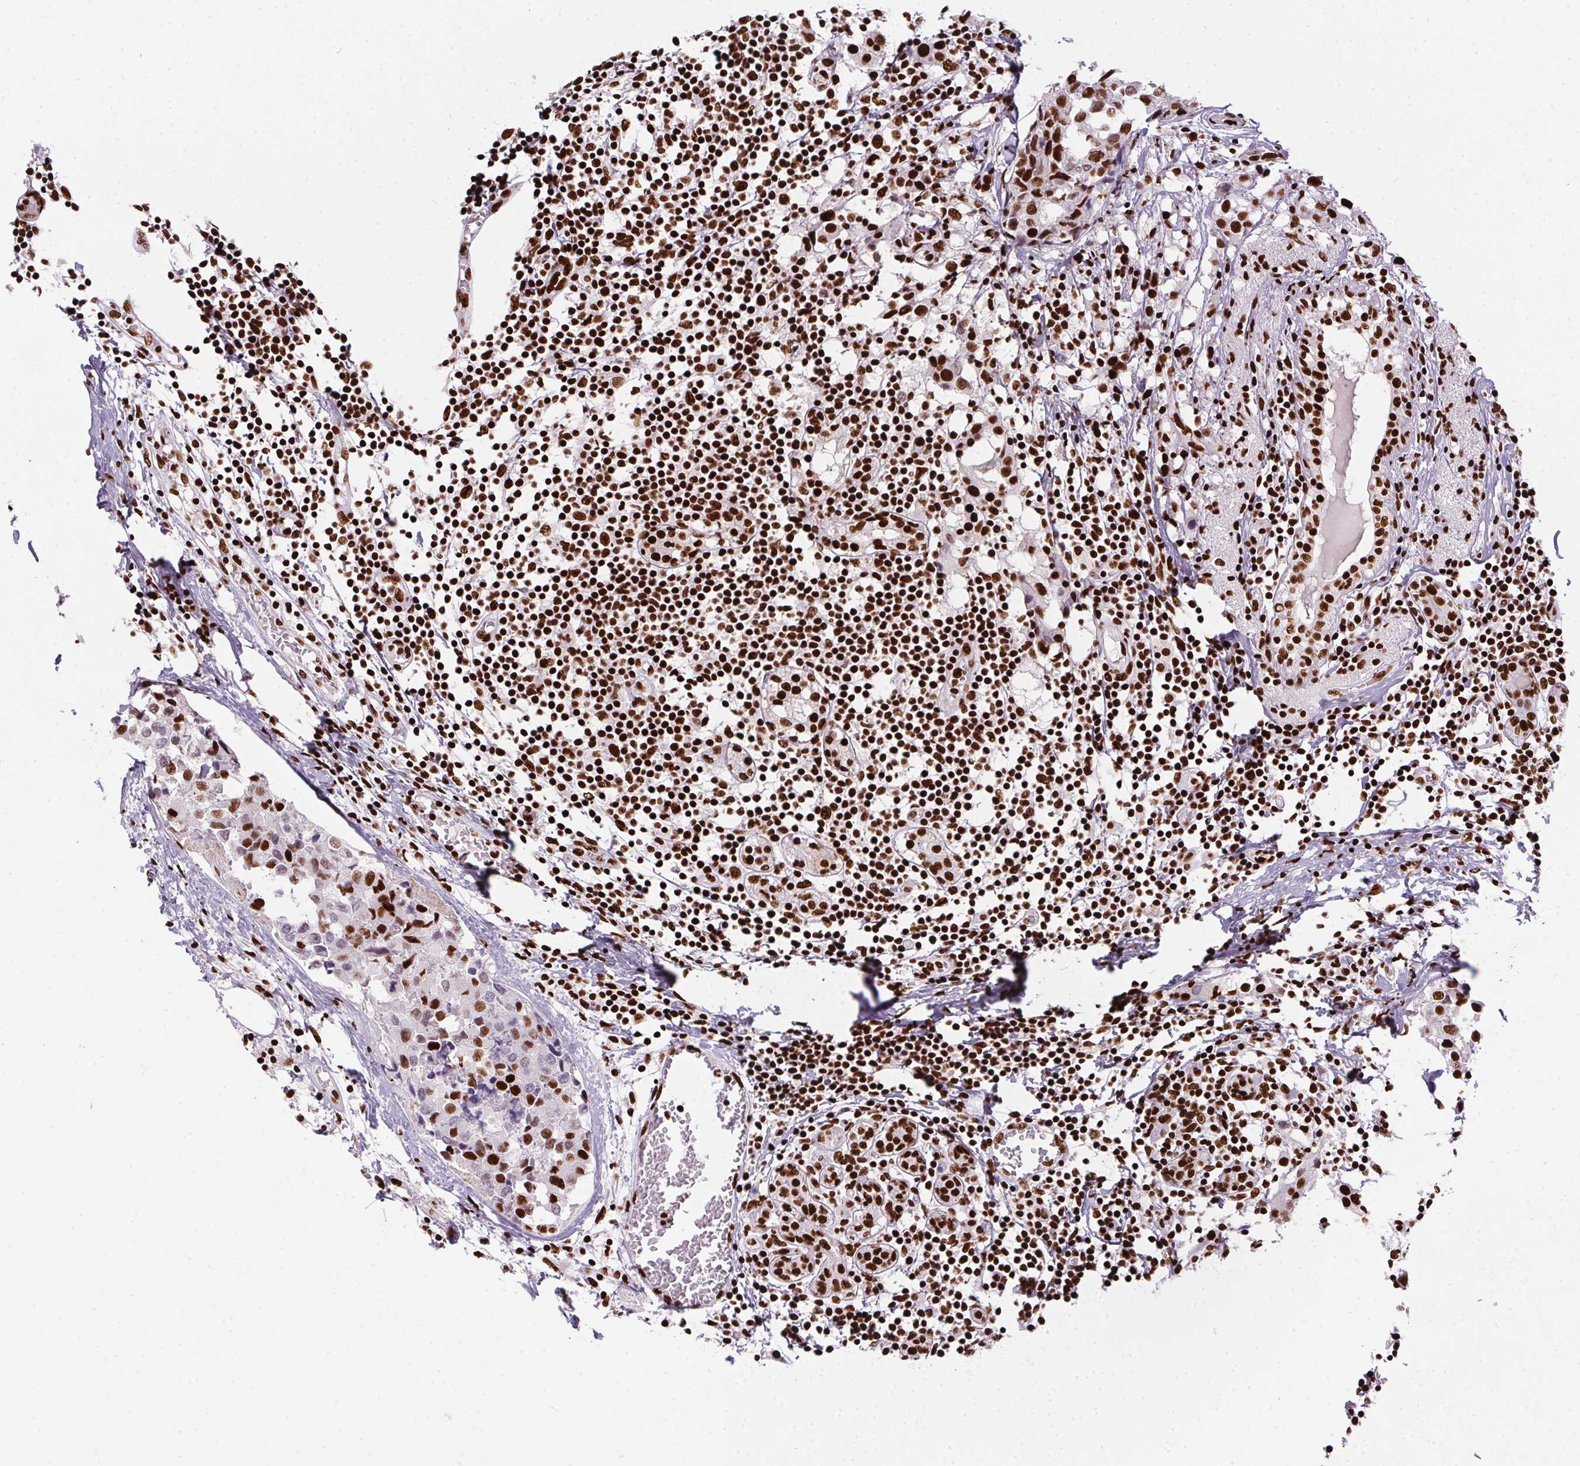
{"staining": {"intensity": "strong", "quantity": ">75%", "location": "nuclear"}, "tissue": "breast cancer", "cell_type": "Tumor cells", "image_type": "cancer", "snomed": [{"axis": "morphology", "description": "Lobular carcinoma"}, {"axis": "topography", "description": "Breast"}], "caption": "Strong nuclear expression is appreciated in about >75% of tumor cells in breast cancer (lobular carcinoma).", "gene": "PAGE3", "patient": {"sex": "female", "age": 59}}